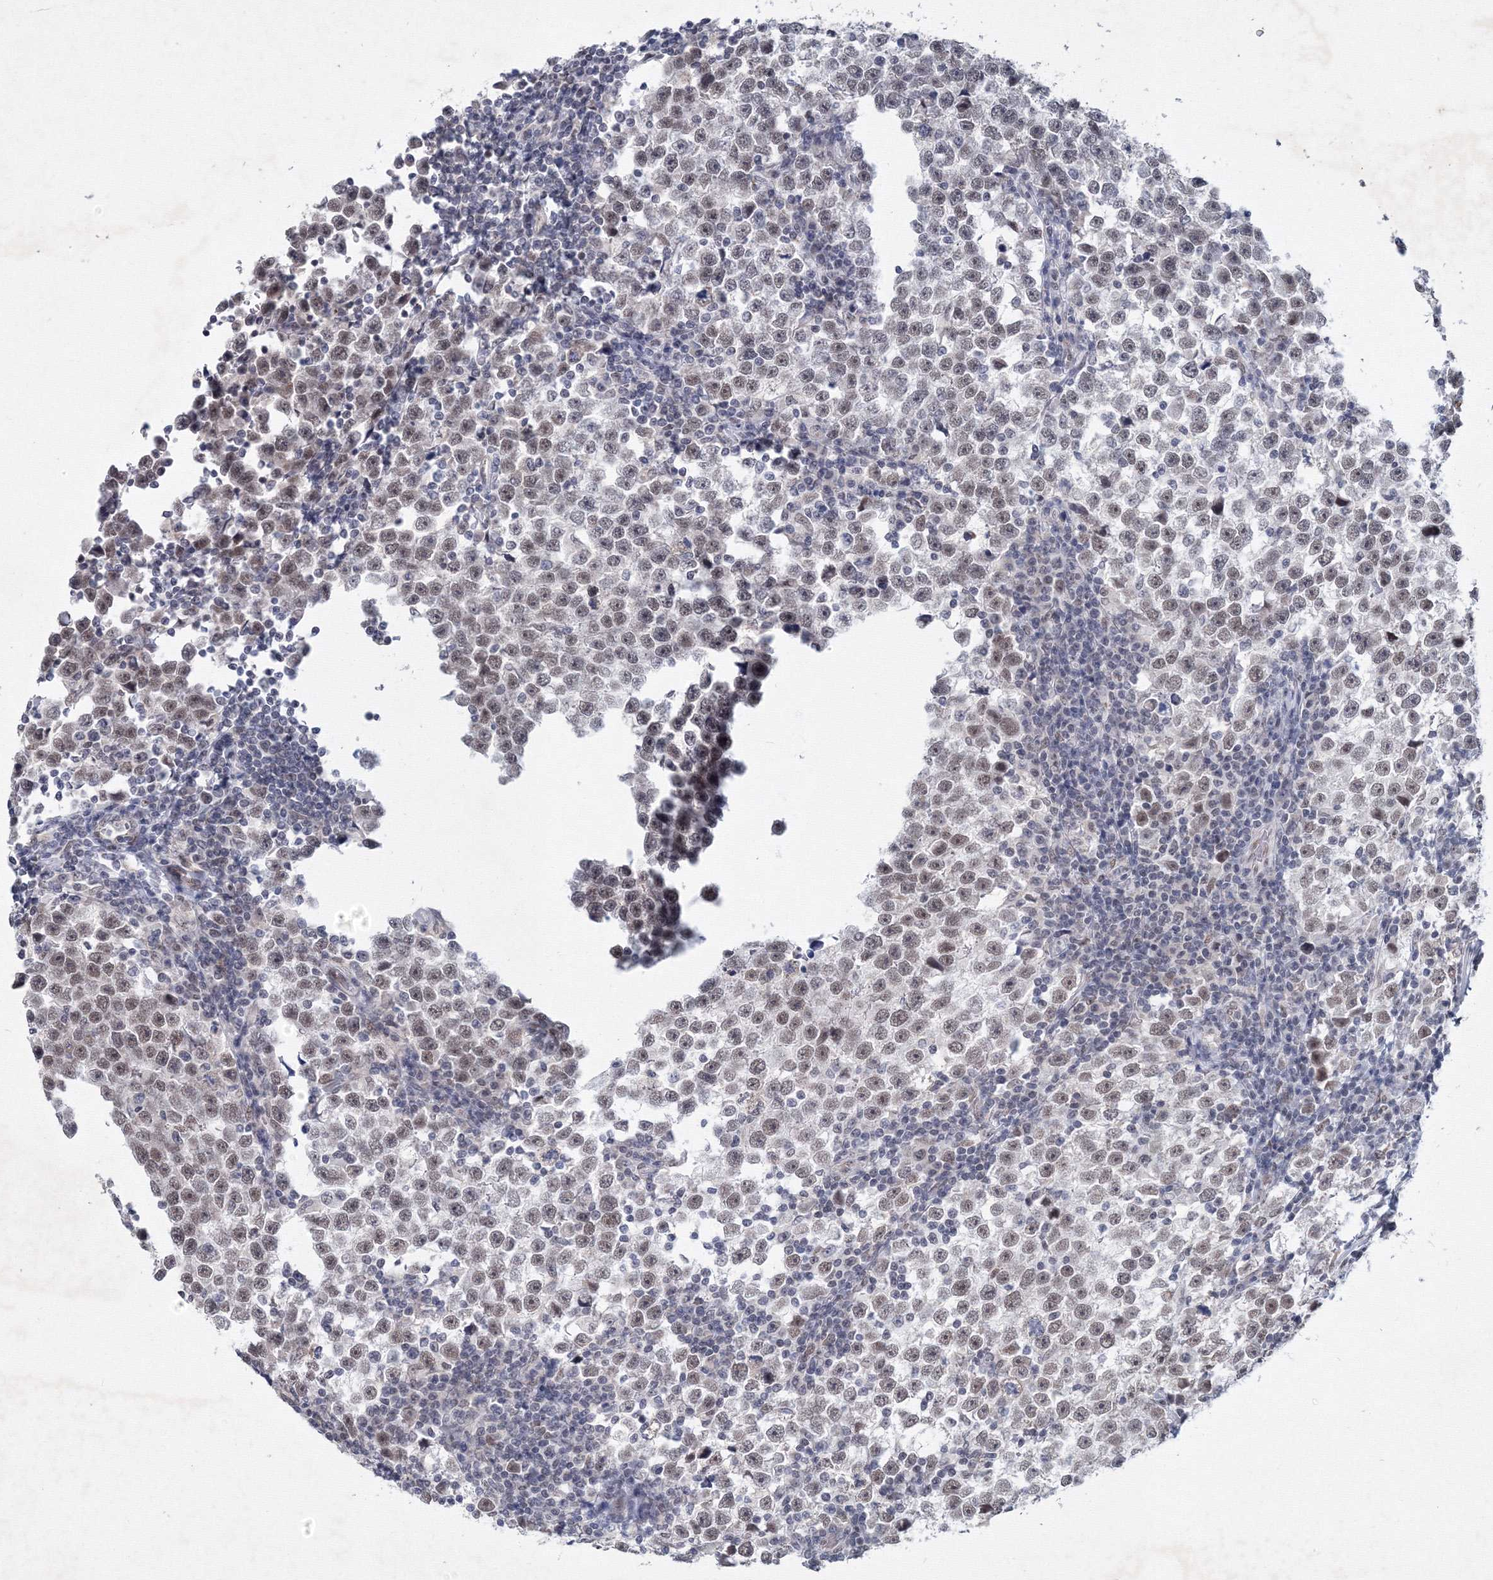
{"staining": {"intensity": "weak", "quantity": "<25%", "location": "nuclear"}, "tissue": "testis cancer", "cell_type": "Tumor cells", "image_type": "cancer", "snomed": [{"axis": "morphology", "description": "Normal tissue, NOS"}, {"axis": "morphology", "description": "Seminoma, NOS"}, {"axis": "topography", "description": "Testis"}], "caption": "An IHC photomicrograph of seminoma (testis) is shown. There is no staining in tumor cells of seminoma (testis). Nuclei are stained in blue.", "gene": "SF3B6", "patient": {"sex": "male", "age": 43}}